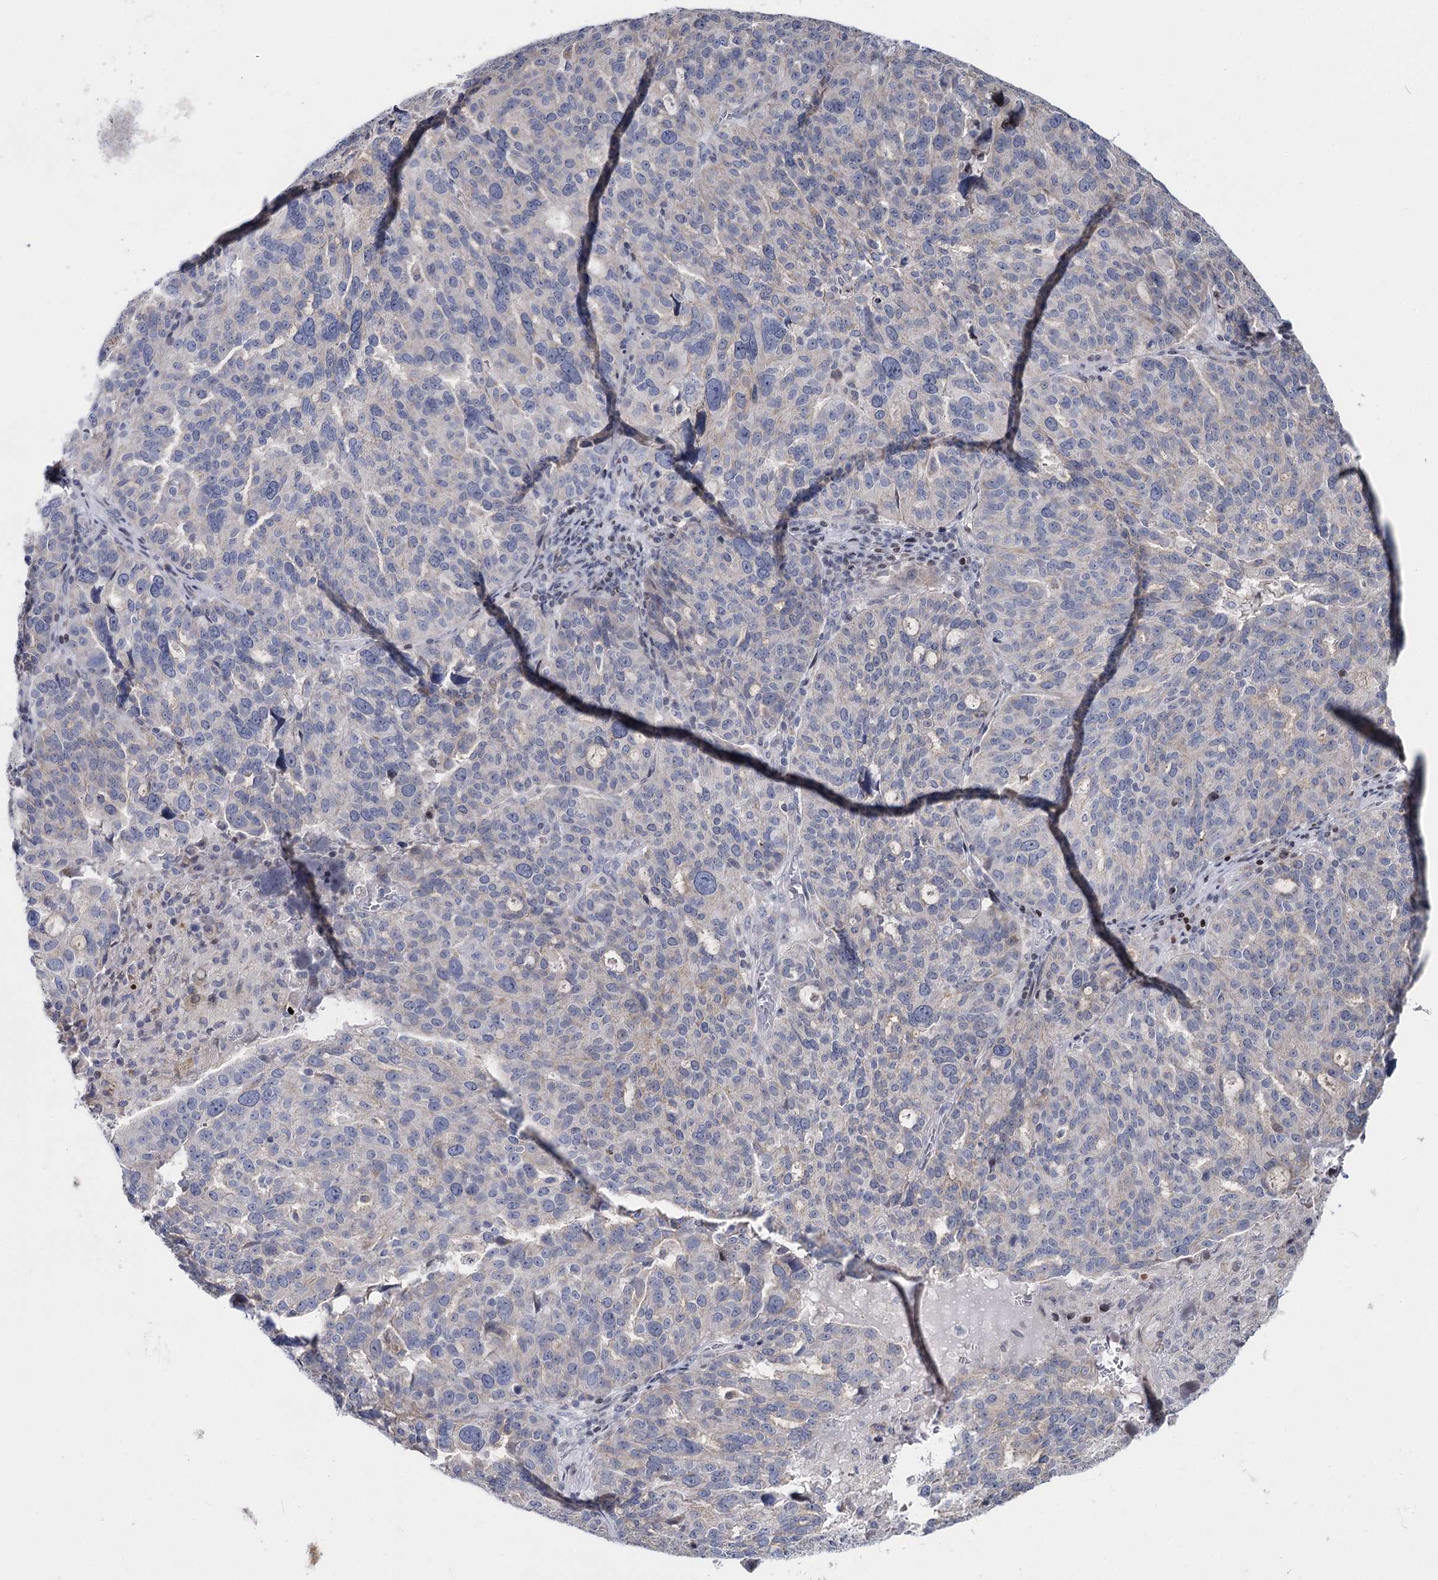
{"staining": {"intensity": "negative", "quantity": "none", "location": "none"}, "tissue": "ovarian cancer", "cell_type": "Tumor cells", "image_type": "cancer", "snomed": [{"axis": "morphology", "description": "Cystadenocarcinoma, serous, NOS"}, {"axis": "topography", "description": "Ovary"}], "caption": "DAB (3,3'-diaminobenzidine) immunohistochemical staining of serous cystadenocarcinoma (ovarian) shows no significant staining in tumor cells. (DAB (3,3'-diaminobenzidine) IHC, high magnification).", "gene": "PTGR1", "patient": {"sex": "female", "age": 59}}